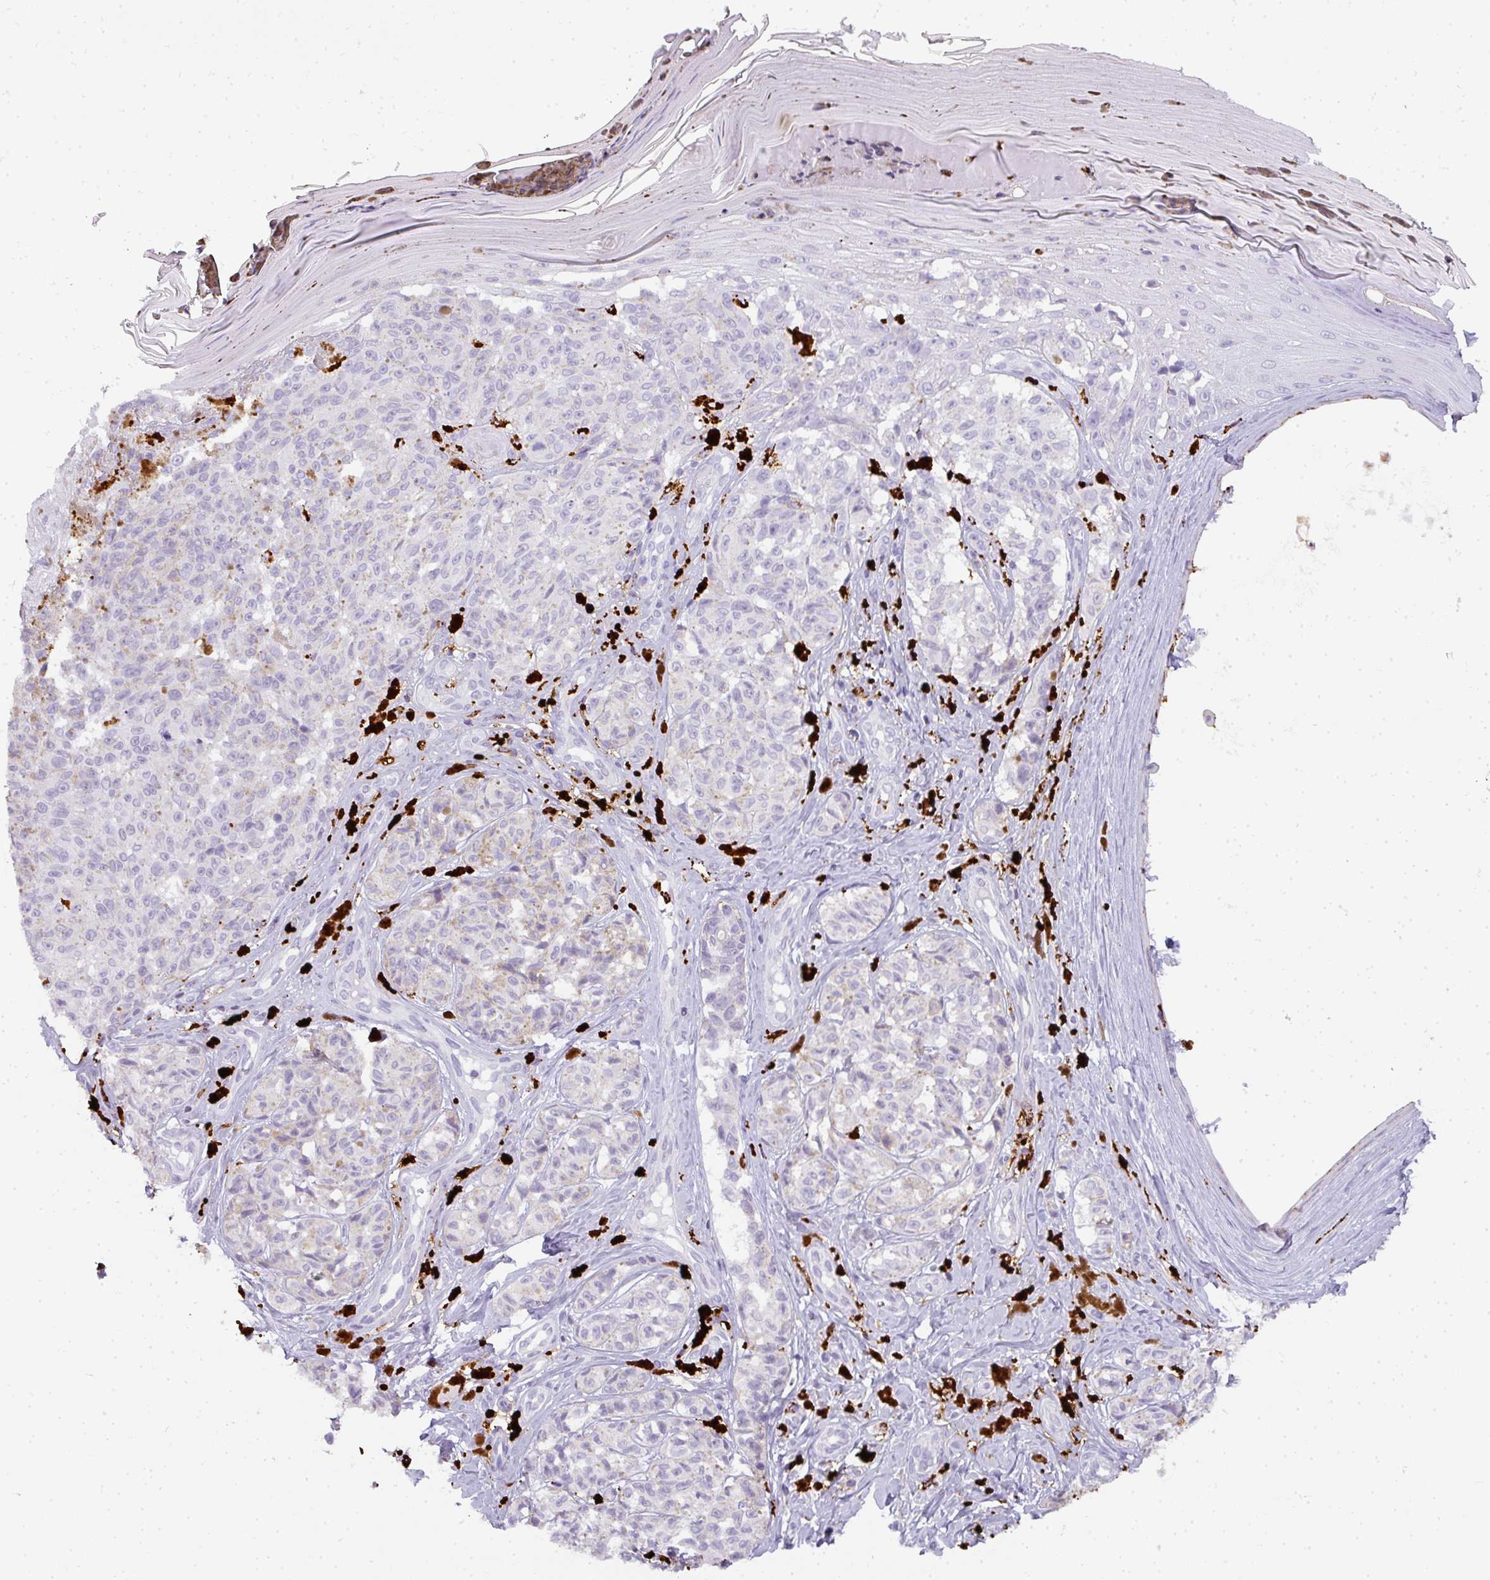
{"staining": {"intensity": "negative", "quantity": "none", "location": "none"}, "tissue": "melanoma", "cell_type": "Tumor cells", "image_type": "cancer", "snomed": [{"axis": "morphology", "description": "Malignant melanoma, NOS"}, {"axis": "topography", "description": "Skin"}], "caption": "DAB (3,3'-diaminobenzidine) immunohistochemical staining of human malignant melanoma reveals no significant positivity in tumor cells.", "gene": "MMACHC", "patient": {"sex": "female", "age": 65}}